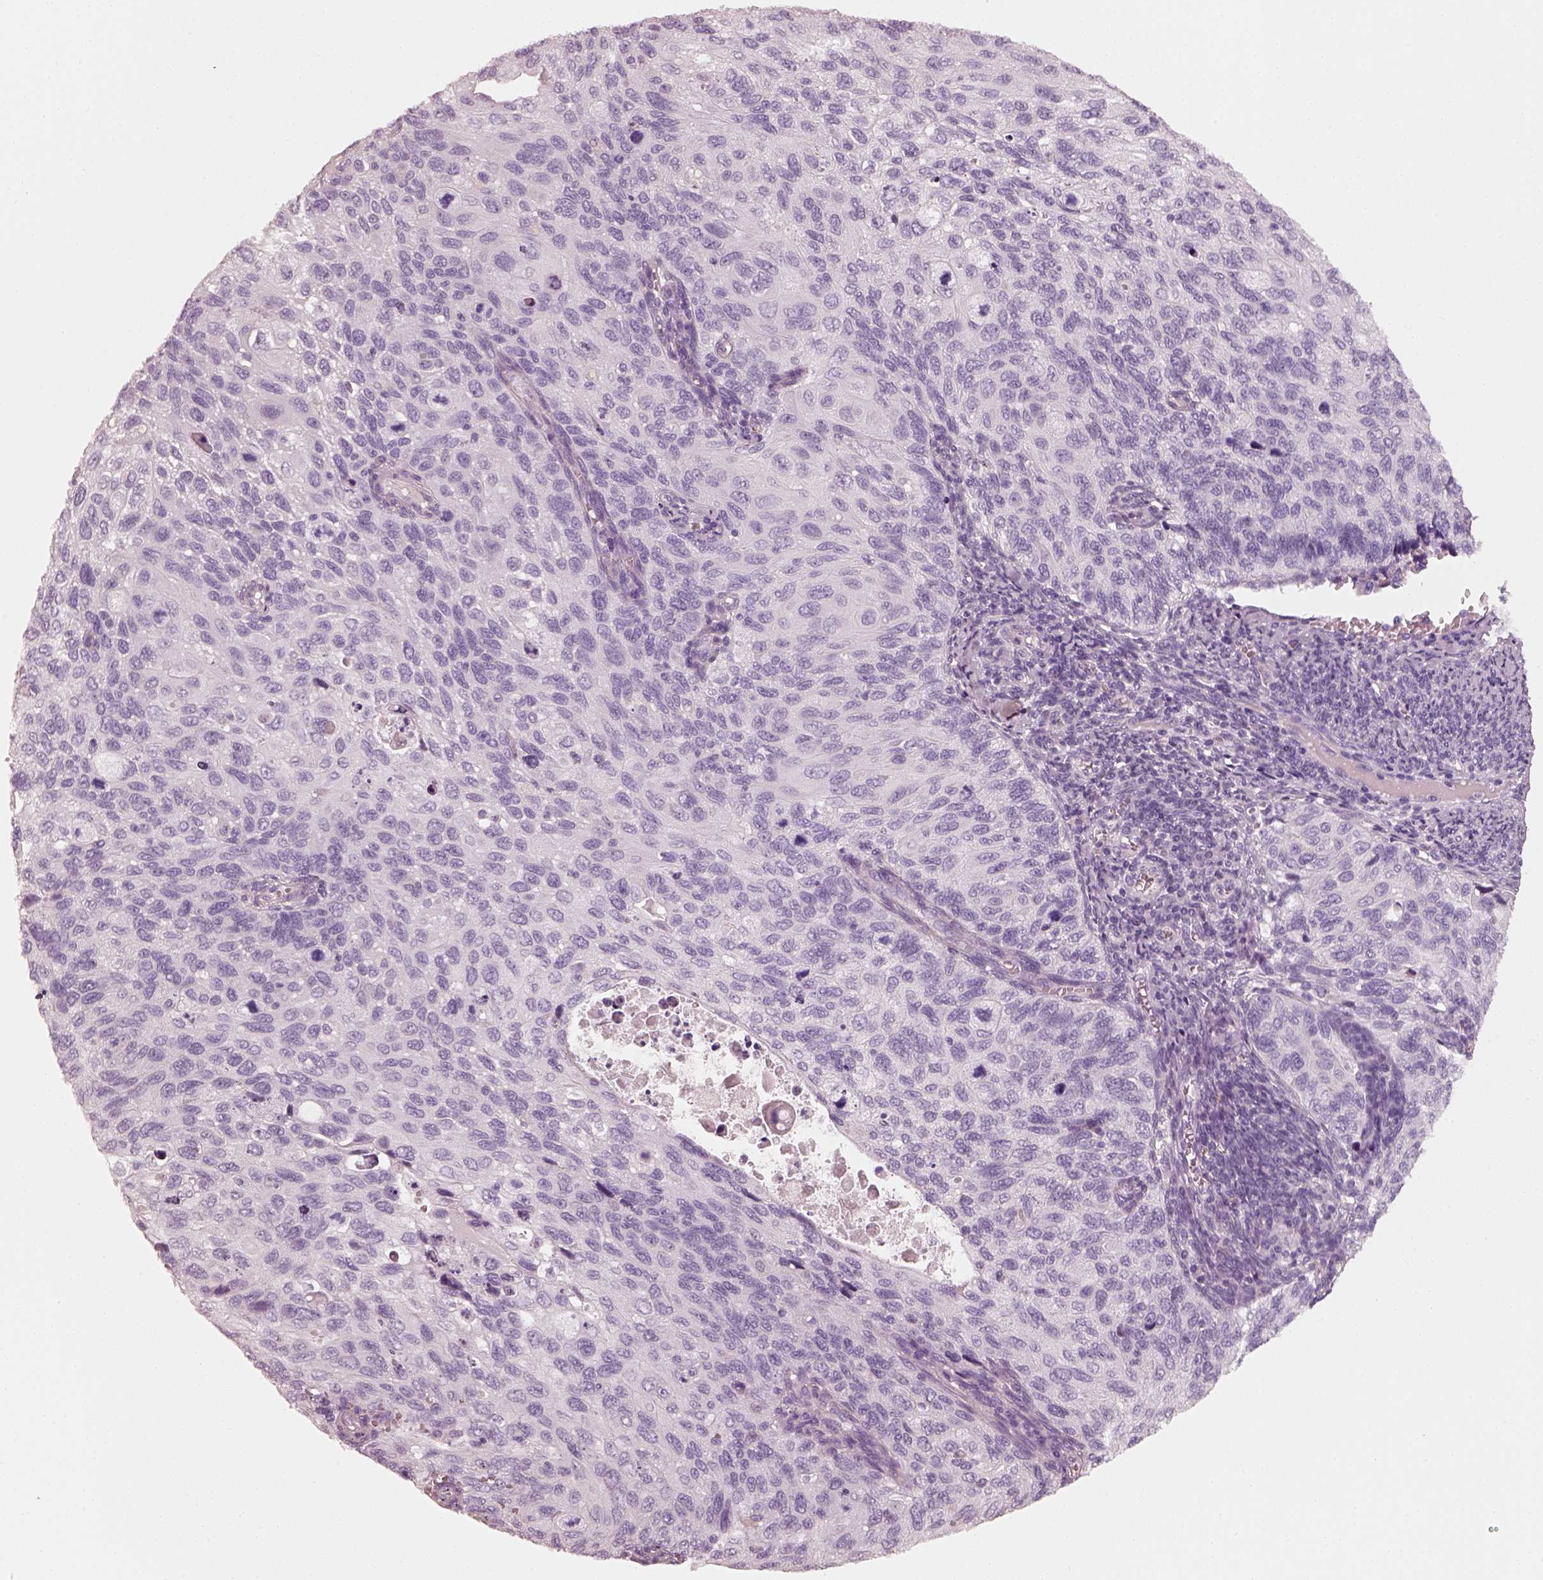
{"staining": {"intensity": "negative", "quantity": "none", "location": "none"}, "tissue": "cervical cancer", "cell_type": "Tumor cells", "image_type": "cancer", "snomed": [{"axis": "morphology", "description": "Squamous cell carcinoma, NOS"}, {"axis": "topography", "description": "Cervix"}], "caption": "Human squamous cell carcinoma (cervical) stained for a protein using immunohistochemistry (IHC) shows no positivity in tumor cells.", "gene": "RS1", "patient": {"sex": "female", "age": 70}}